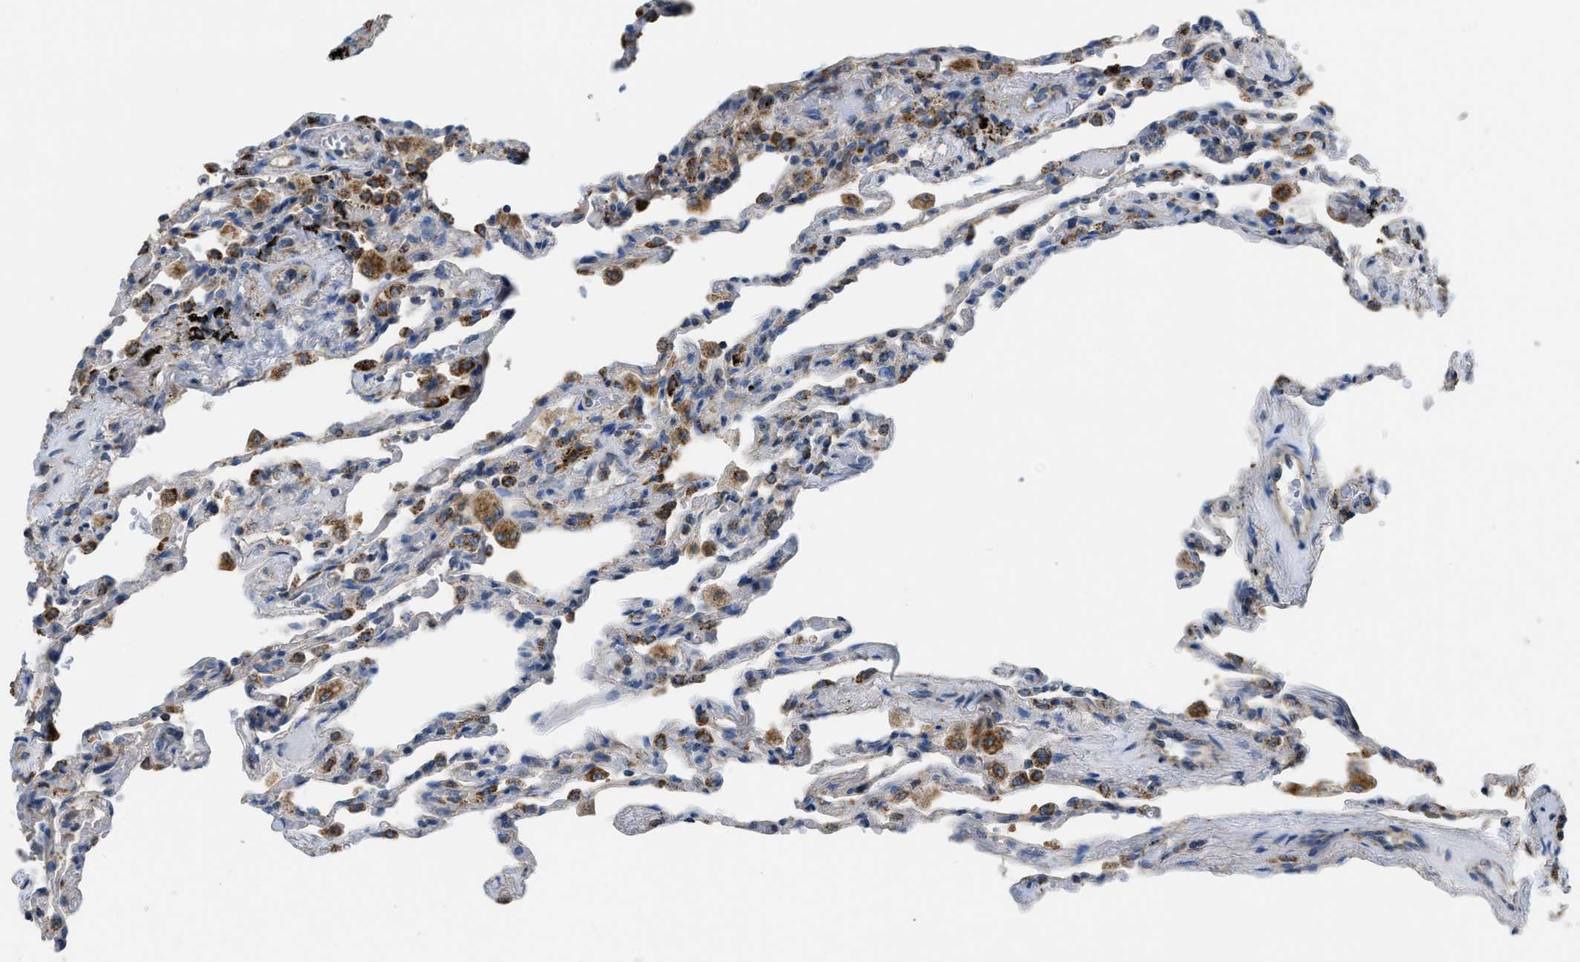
{"staining": {"intensity": "moderate", "quantity": "<25%", "location": "cytoplasmic/membranous"}, "tissue": "lung", "cell_type": "Alveolar cells", "image_type": "normal", "snomed": [{"axis": "morphology", "description": "Normal tissue, NOS"}, {"axis": "topography", "description": "Lung"}], "caption": "This micrograph reveals immunohistochemistry (IHC) staining of normal human lung, with low moderate cytoplasmic/membranous positivity in approximately <25% of alveolar cells.", "gene": "ETFB", "patient": {"sex": "male", "age": 59}}